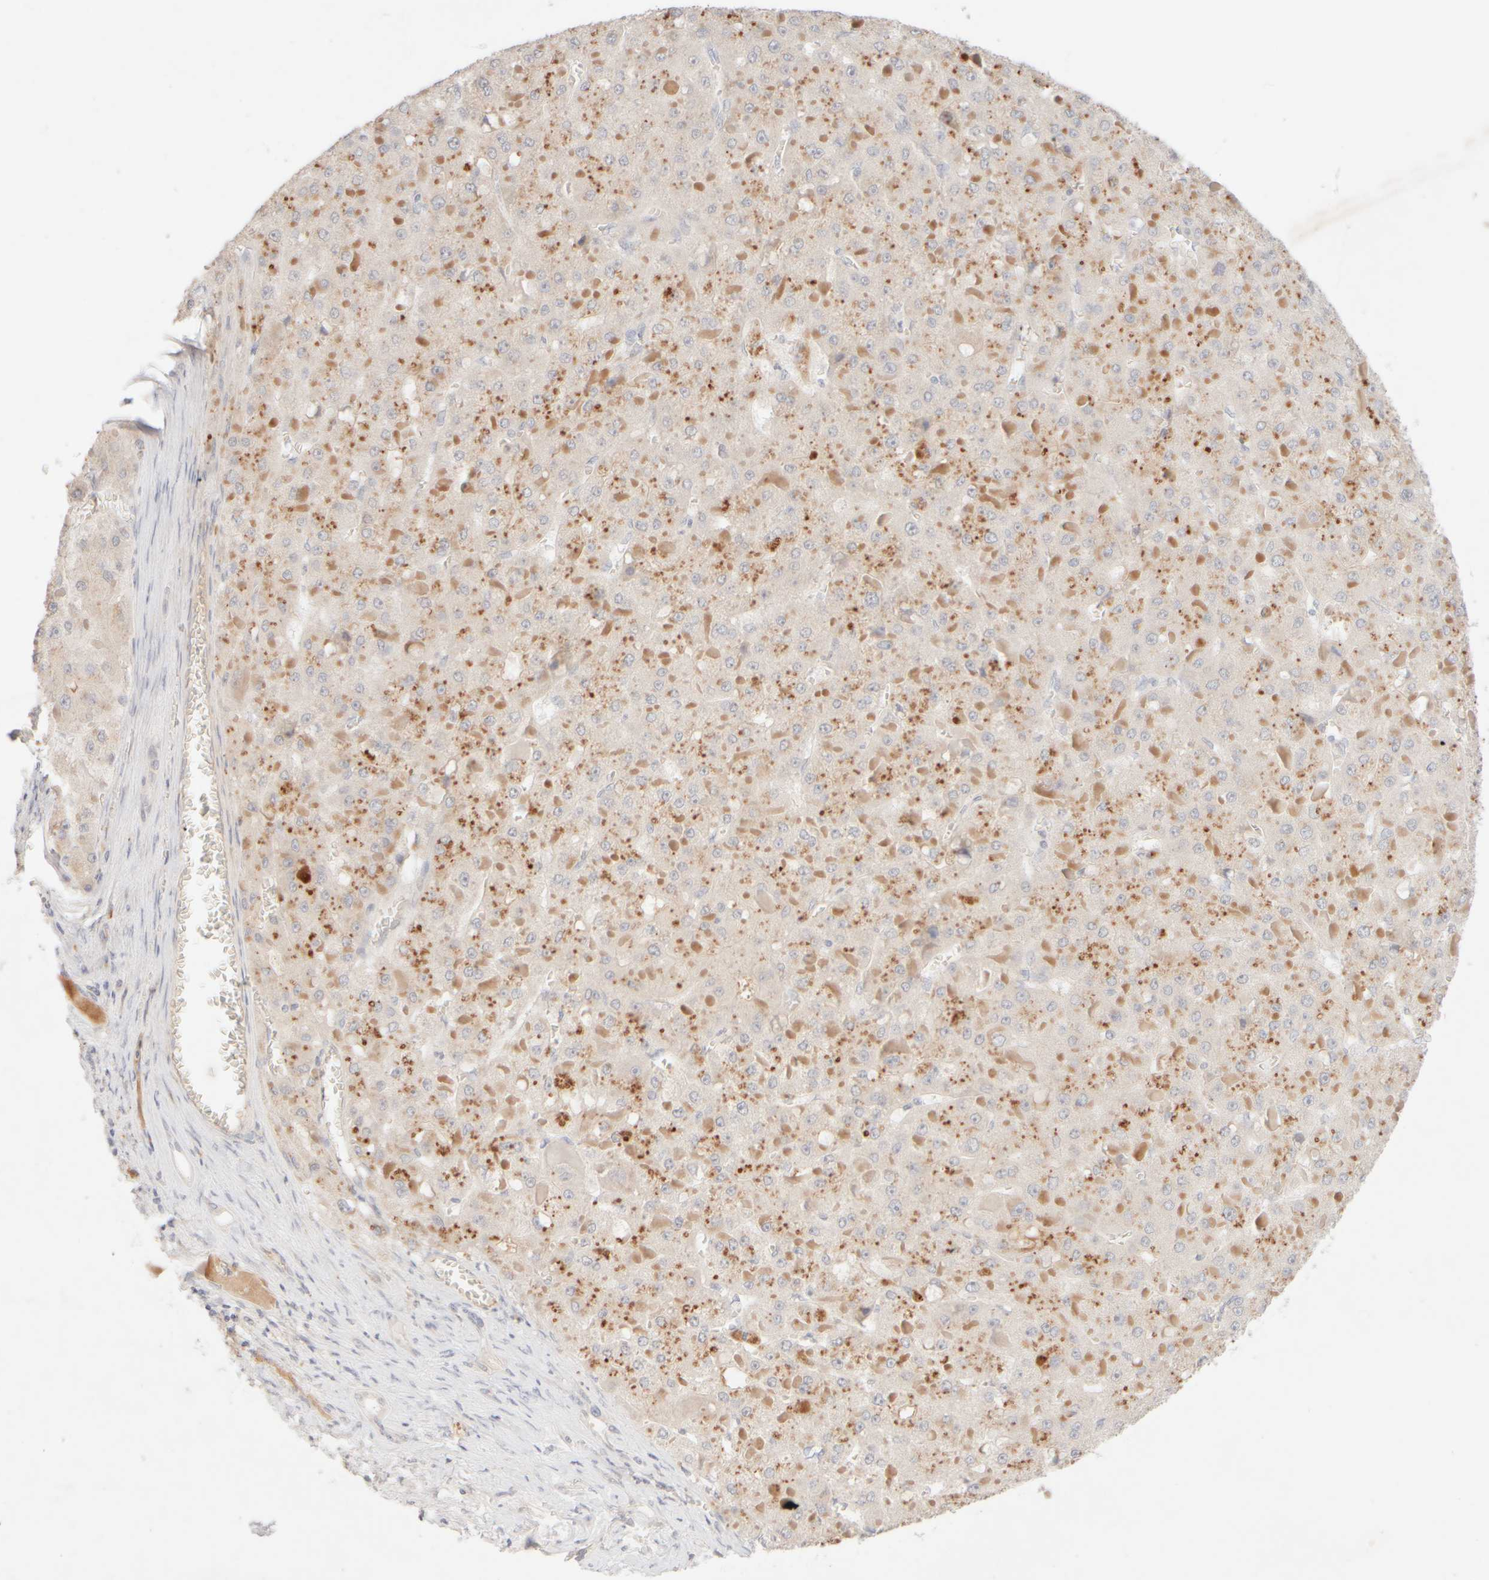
{"staining": {"intensity": "negative", "quantity": "none", "location": "none"}, "tissue": "liver cancer", "cell_type": "Tumor cells", "image_type": "cancer", "snomed": [{"axis": "morphology", "description": "Carcinoma, Hepatocellular, NOS"}, {"axis": "topography", "description": "Liver"}], "caption": "Liver hepatocellular carcinoma stained for a protein using immunohistochemistry (IHC) reveals no expression tumor cells.", "gene": "SNTB1", "patient": {"sex": "female", "age": 73}}